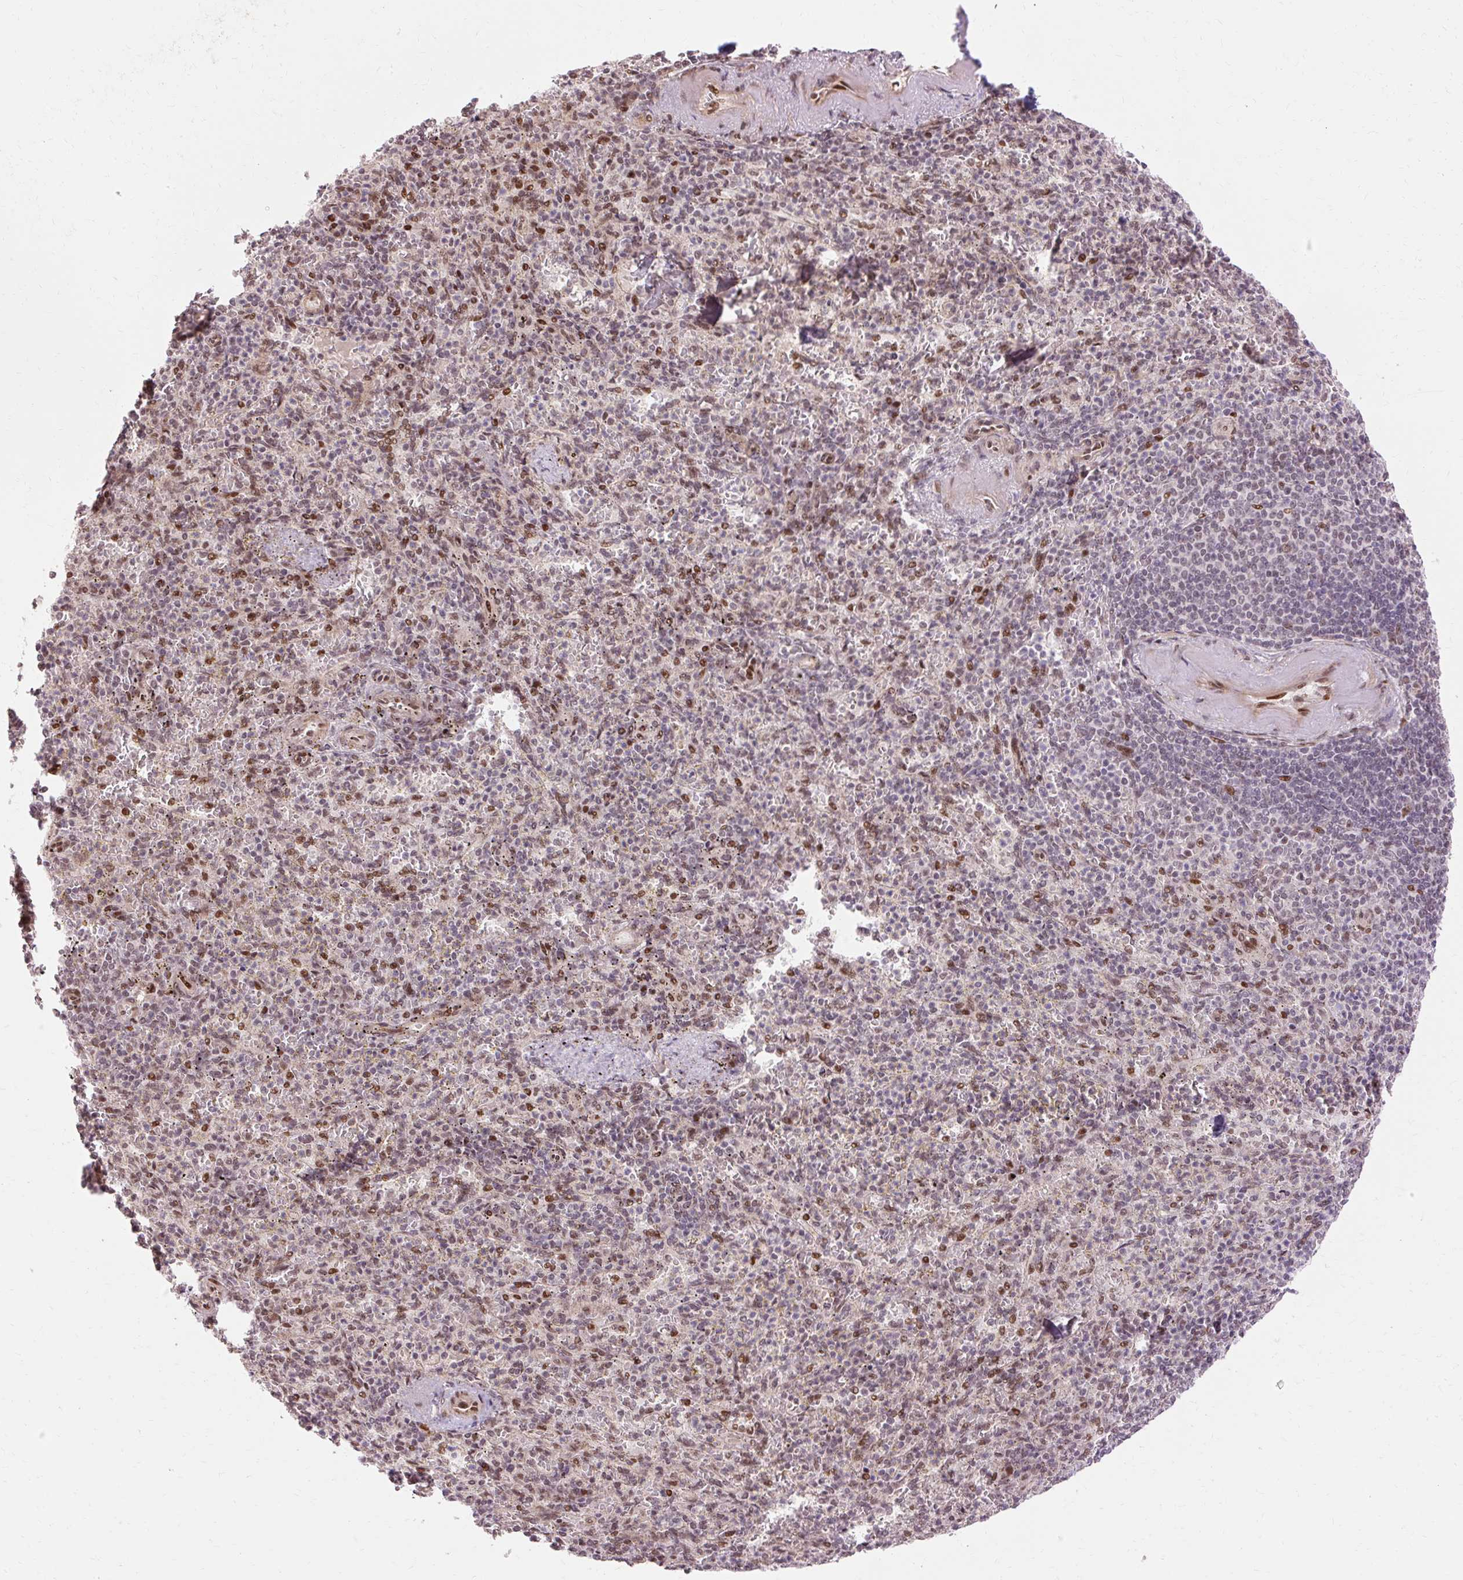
{"staining": {"intensity": "strong", "quantity": "25%-75%", "location": "nuclear"}, "tissue": "spleen", "cell_type": "Cells in red pulp", "image_type": "normal", "snomed": [{"axis": "morphology", "description": "Normal tissue, NOS"}, {"axis": "topography", "description": "Spleen"}], "caption": "This micrograph displays IHC staining of benign human spleen, with high strong nuclear staining in about 25%-75% of cells in red pulp.", "gene": "MECOM", "patient": {"sex": "female", "age": 74}}